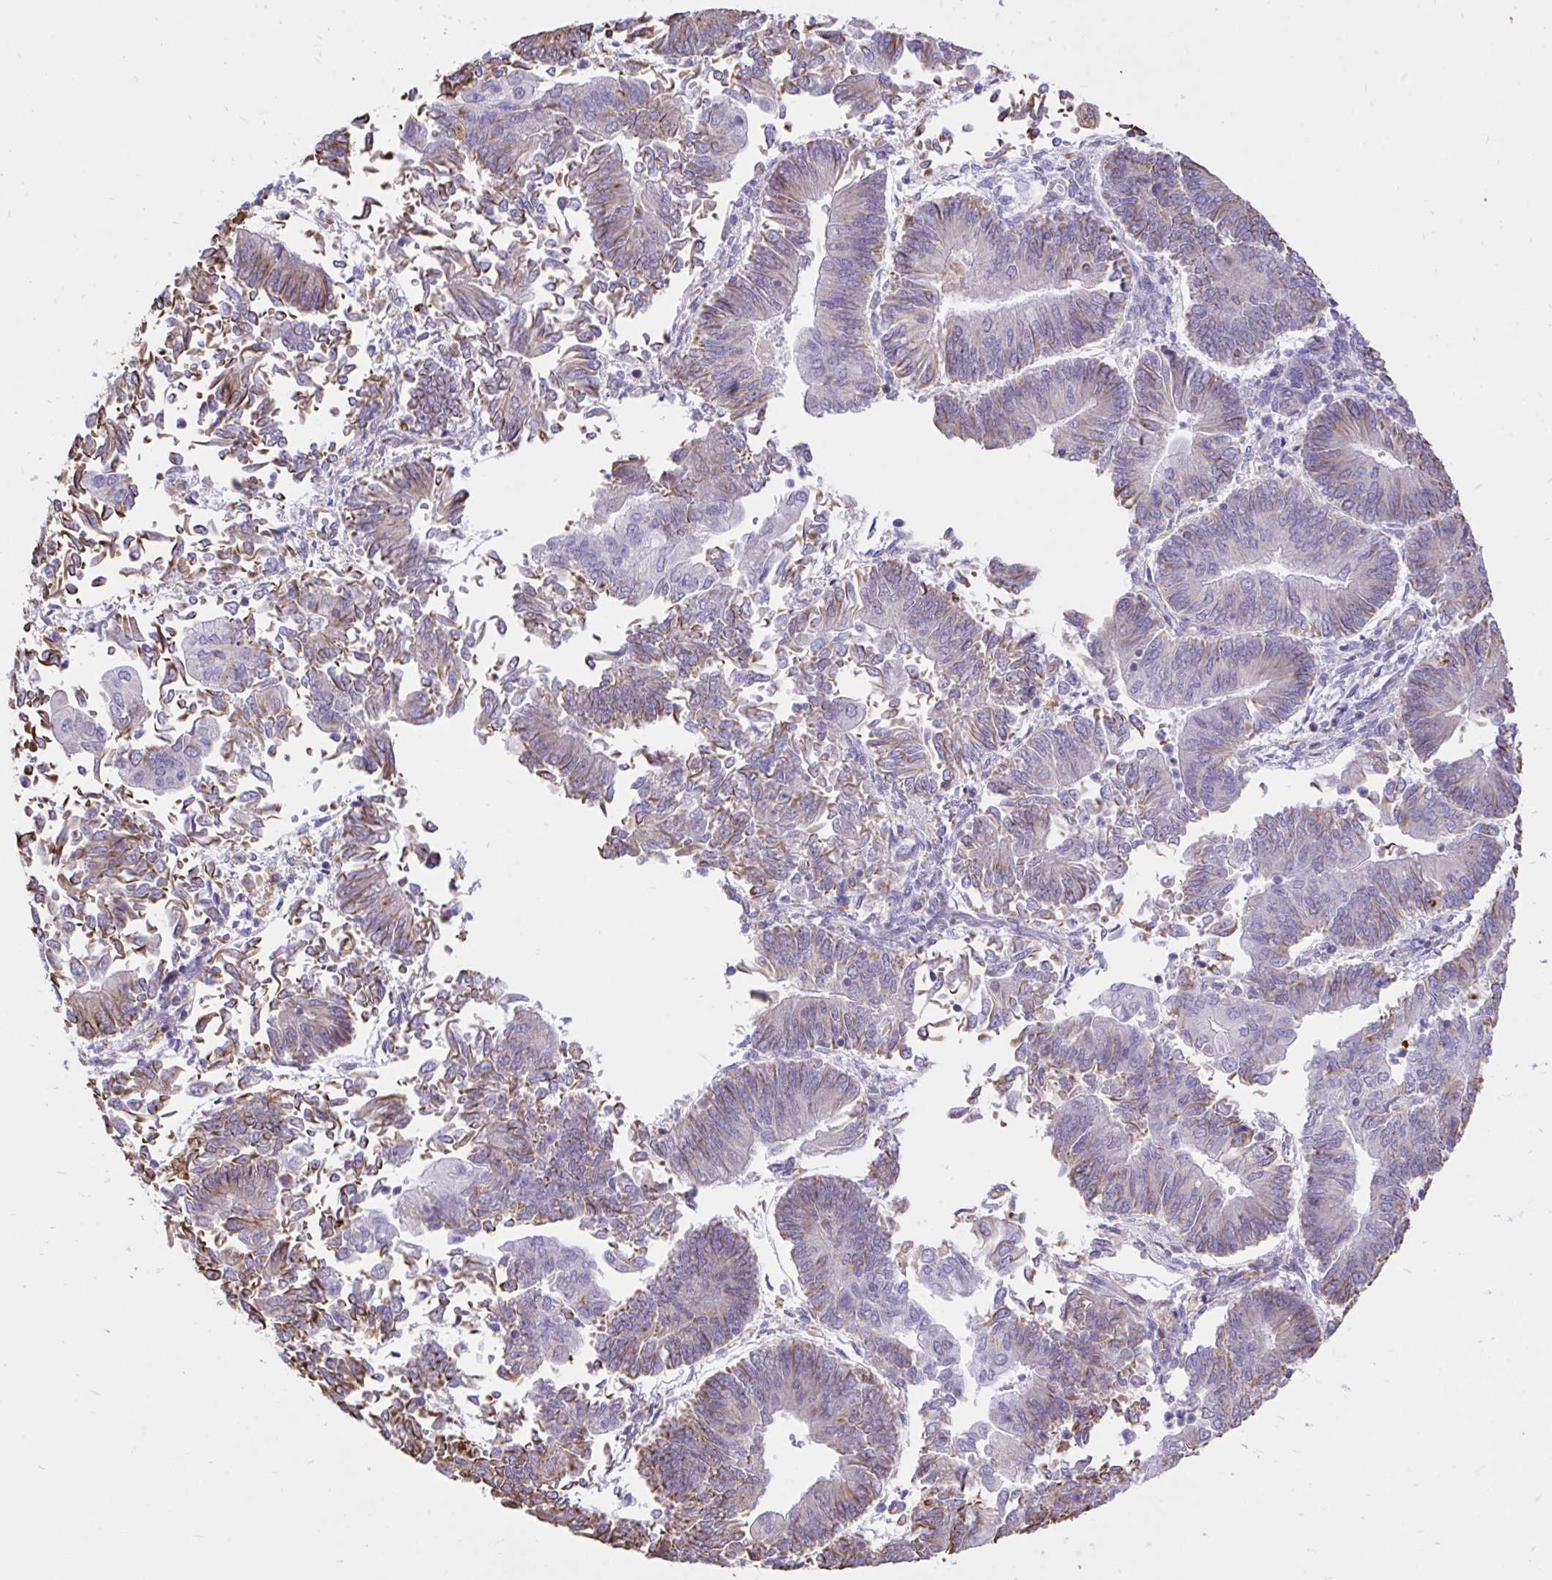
{"staining": {"intensity": "moderate", "quantity": "<25%", "location": "cytoplasmic/membranous"}, "tissue": "endometrial cancer", "cell_type": "Tumor cells", "image_type": "cancer", "snomed": [{"axis": "morphology", "description": "Adenocarcinoma, NOS"}, {"axis": "topography", "description": "Endometrium"}], "caption": "Immunohistochemical staining of endometrial cancer (adenocarcinoma) reveals low levels of moderate cytoplasmic/membranous protein expression in approximately <25% of tumor cells.", "gene": "RNF103", "patient": {"sex": "female", "age": 65}}